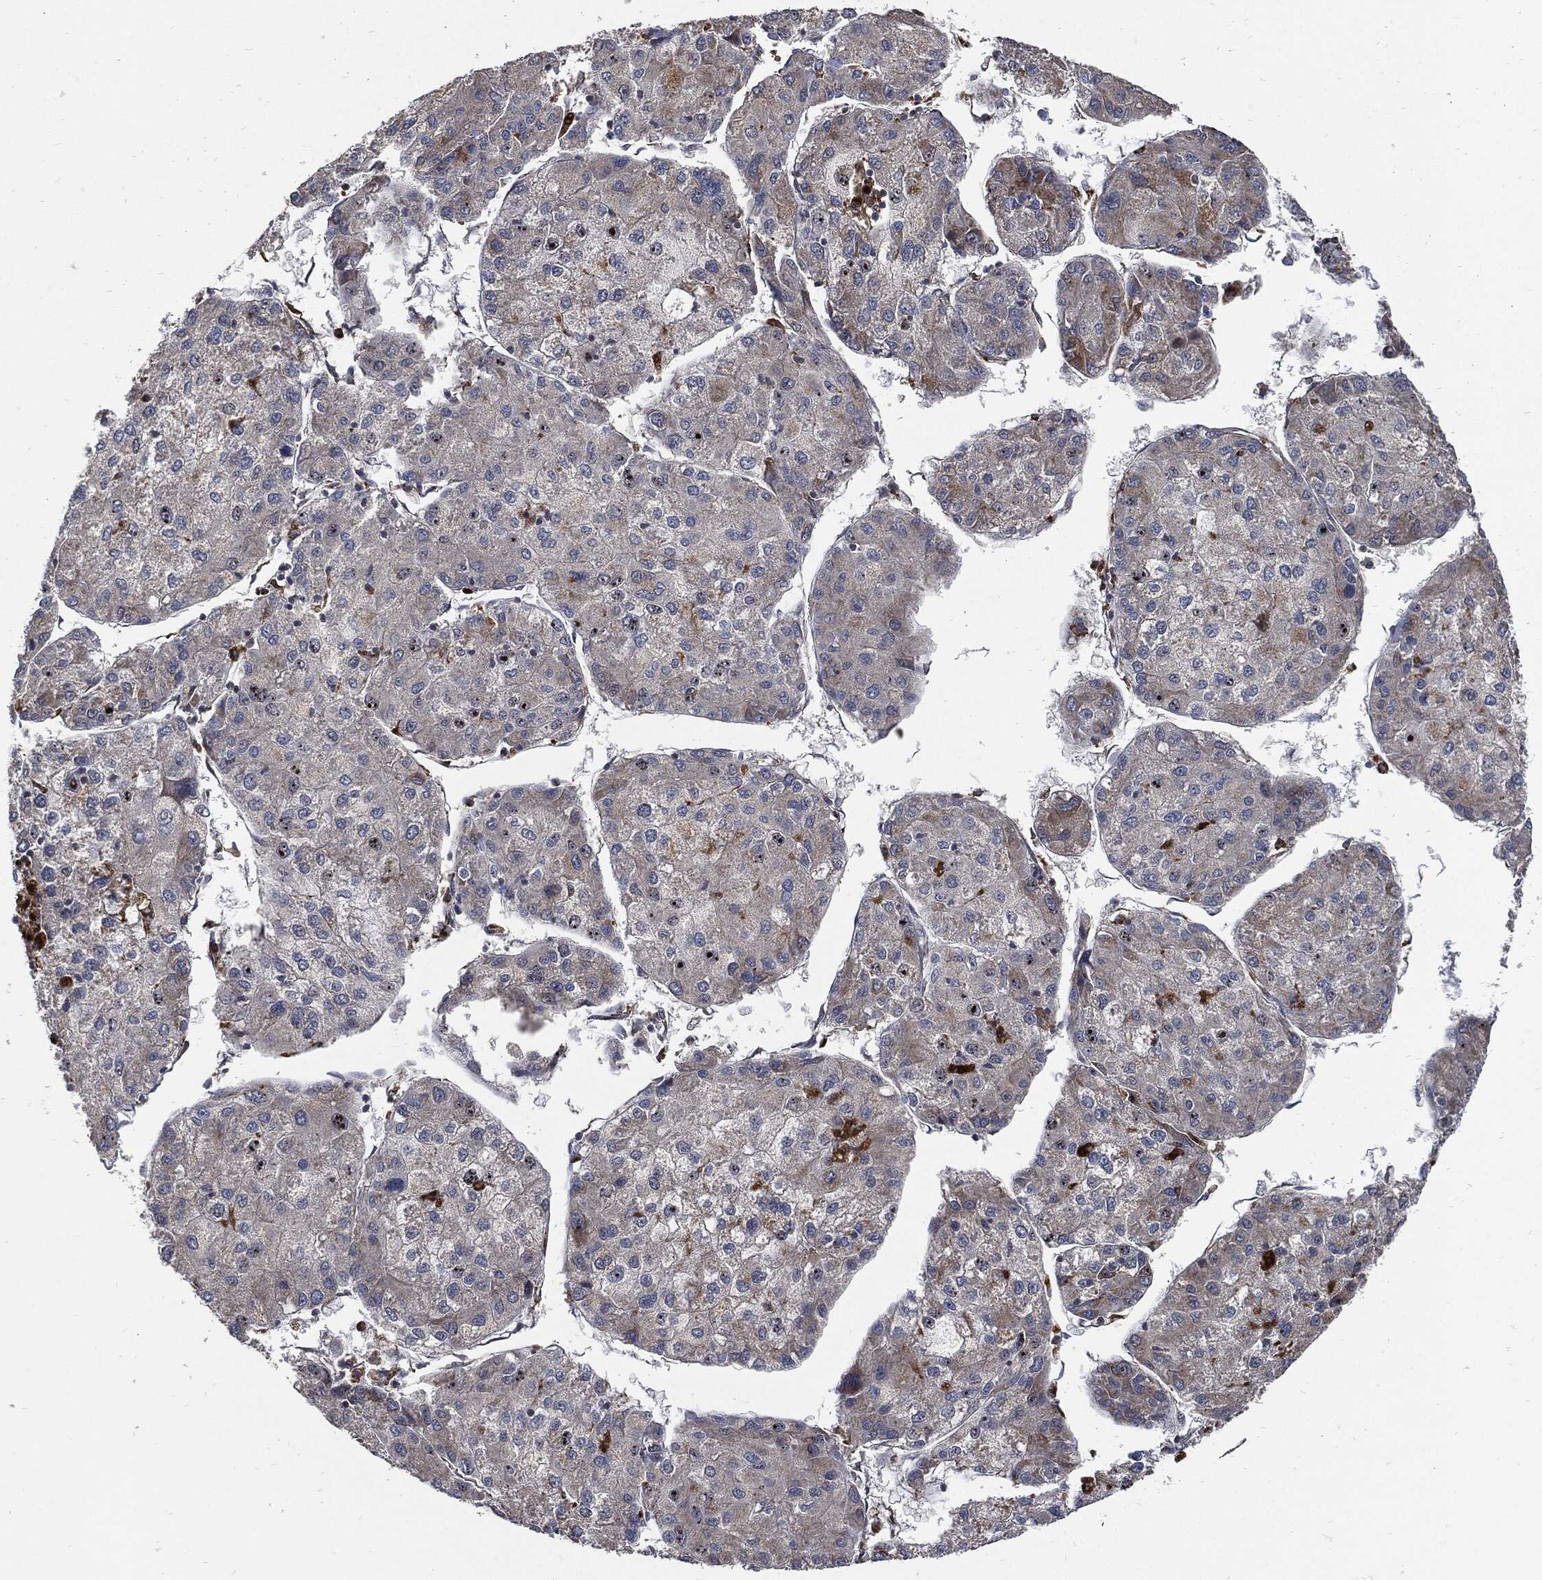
{"staining": {"intensity": "negative", "quantity": "none", "location": "none"}, "tissue": "liver cancer", "cell_type": "Tumor cells", "image_type": "cancer", "snomed": [{"axis": "morphology", "description": "Carcinoma, Hepatocellular, NOS"}, {"axis": "topography", "description": "Liver"}], "caption": "High magnification brightfield microscopy of hepatocellular carcinoma (liver) stained with DAB (brown) and counterstained with hematoxylin (blue): tumor cells show no significant staining. (Stains: DAB (3,3'-diaminobenzidine) immunohistochemistry (IHC) with hematoxylin counter stain, Microscopy: brightfield microscopy at high magnification).", "gene": "SLC31A2", "patient": {"sex": "male", "age": 43}}